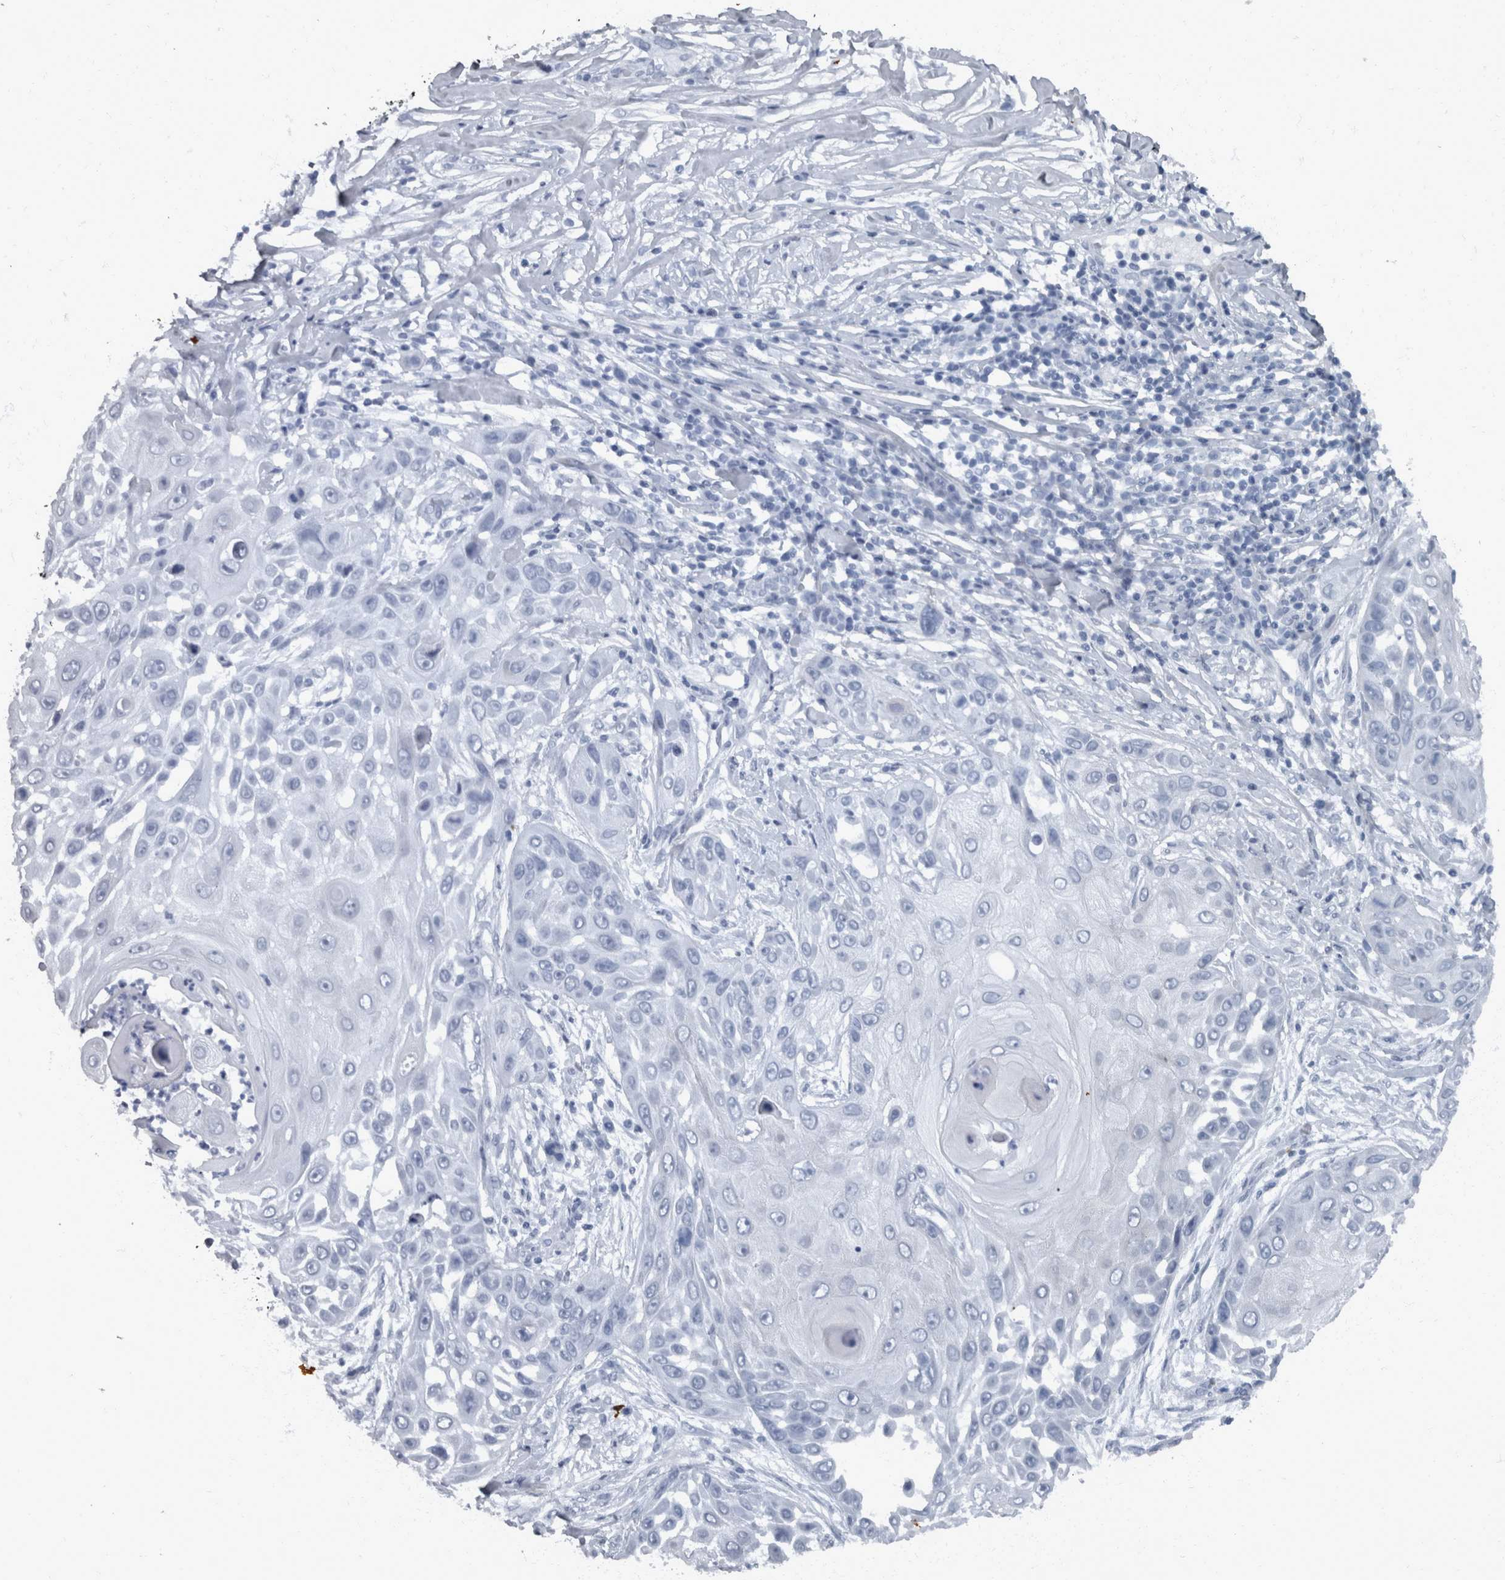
{"staining": {"intensity": "negative", "quantity": "none", "location": "none"}, "tissue": "skin cancer", "cell_type": "Tumor cells", "image_type": "cancer", "snomed": [{"axis": "morphology", "description": "Squamous cell carcinoma, NOS"}, {"axis": "topography", "description": "Skin"}], "caption": "Photomicrograph shows no significant protein positivity in tumor cells of skin squamous cell carcinoma.", "gene": "WDR33", "patient": {"sex": "female", "age": 44}}